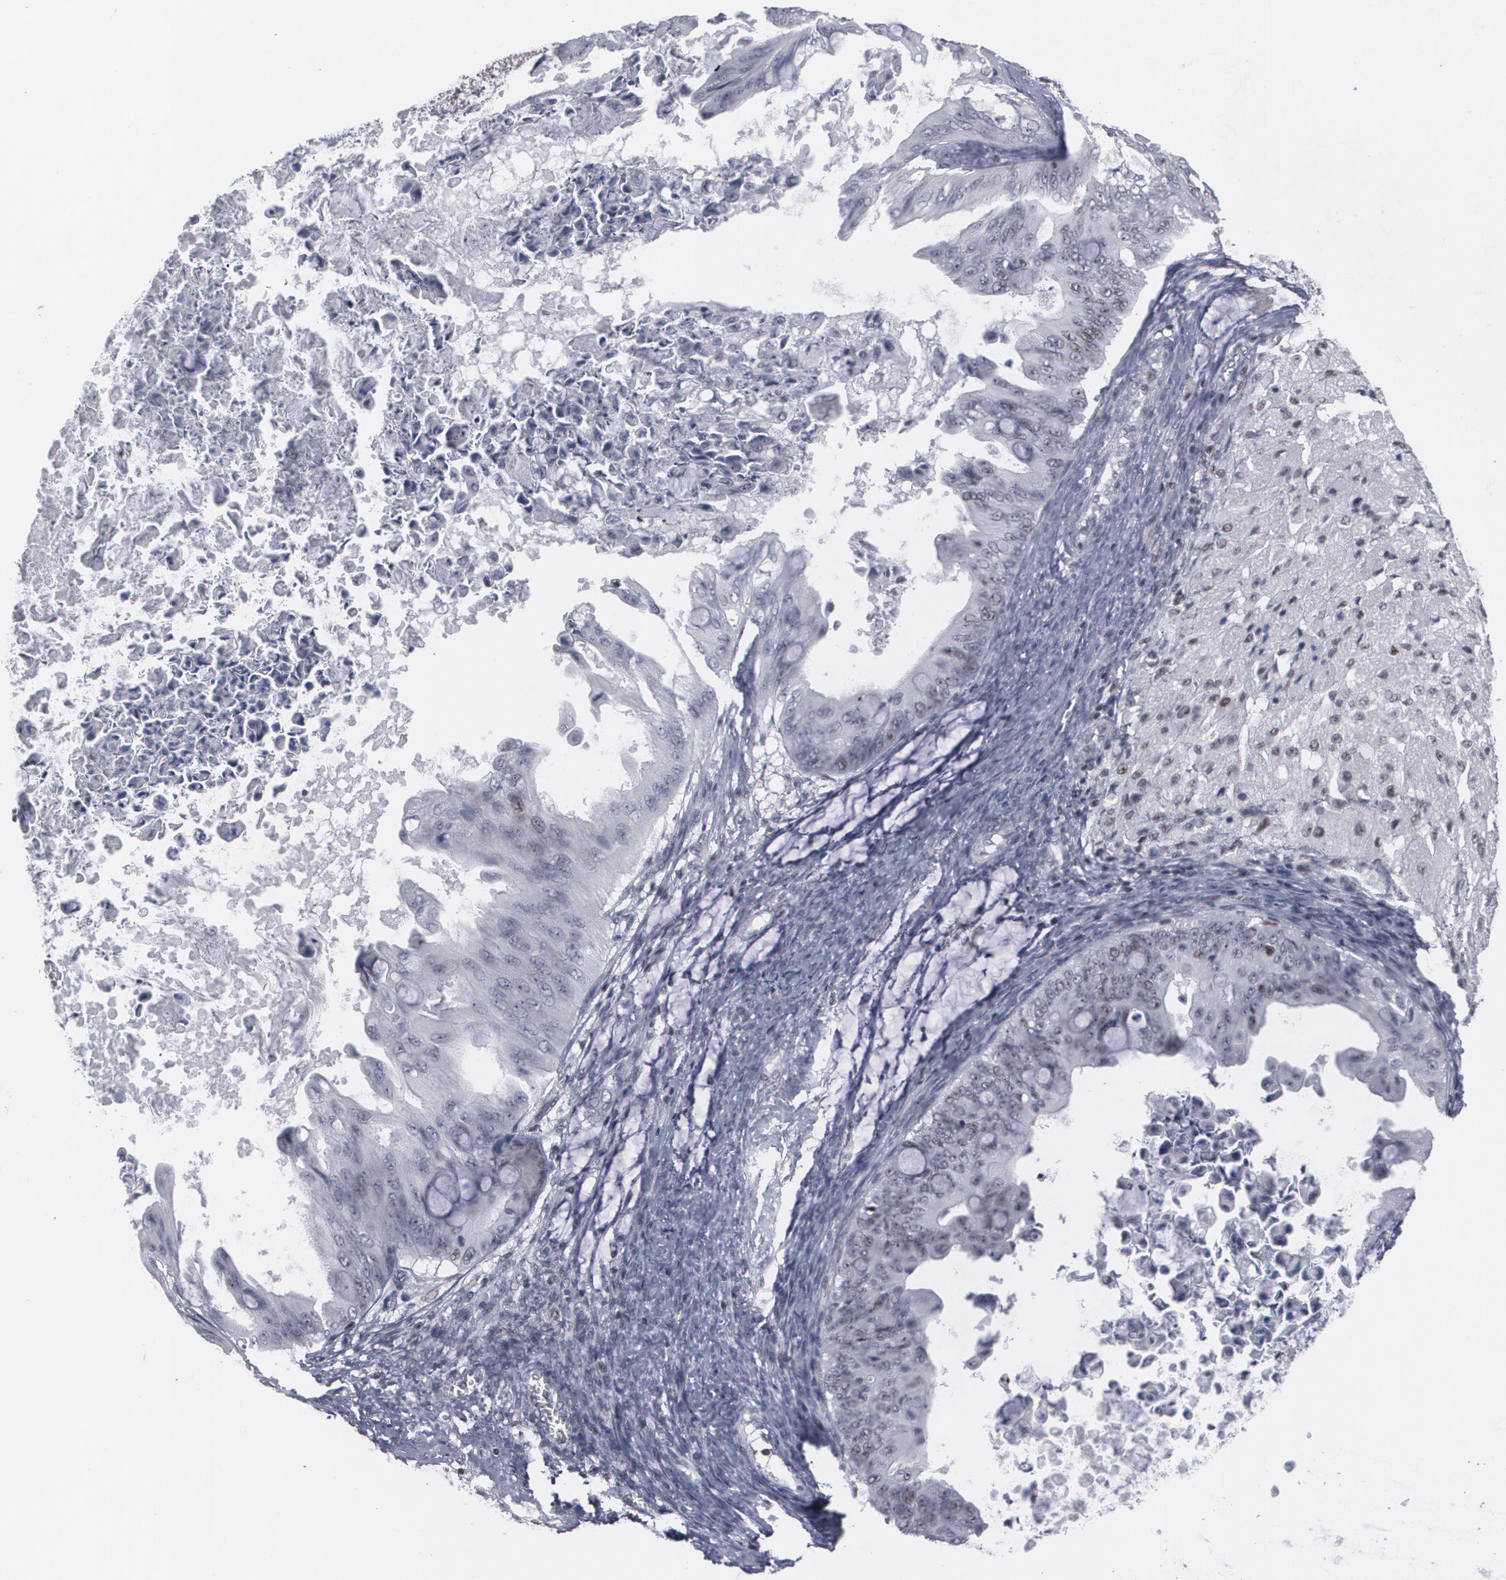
{"staining": {"intensity": "weak", "quantity": "<25%", "location": "nuclear"}, "tissue": "ovarian cancer", "cell_type": "Tumor cells", "image_type": "cancer", "snomed": [{"axis": "morphology", "description": "Cystadenocarcinoma, mucinous, NOS"}, {"axis": "topography", "description": "Ovary"}], "caption": "IHC histopathology image of human ovarian cancer (mucinous cystadenocarcinoma) stained for a protein (brown), which shows no positivity in tumor cells. (Stains: DAB immunohistochemistry (IHC) with hematoxylin counter stain, Microscopy: brightfield microscopy at high magnification).", "gene": "MCL1", "patient": {"sex": "female", "age": 37}}